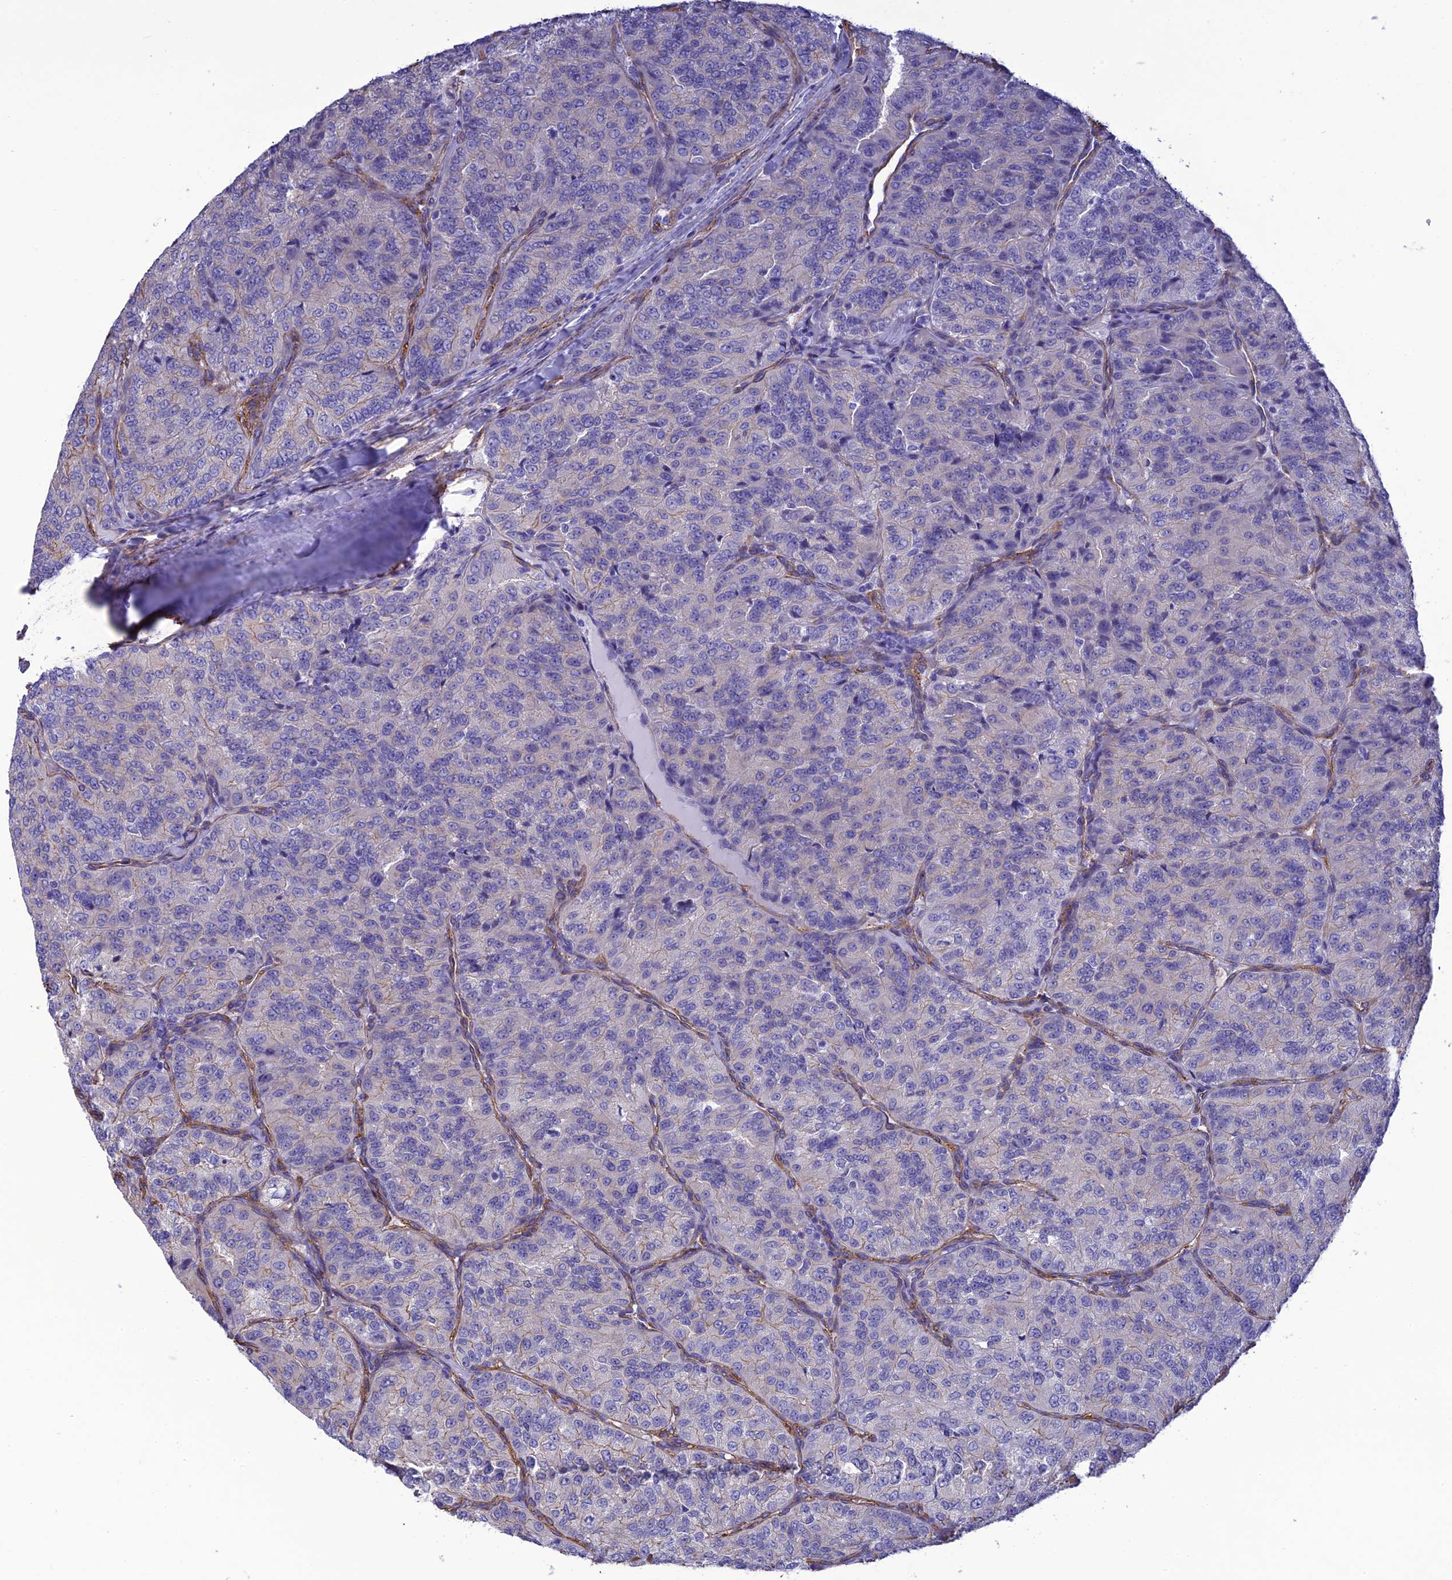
{"staining": {"intensity": "negative", "quantity": "none", "location": "none"}, "tissue": "renal cancer", "cell_type": "Tumor cells", "image_type": "cancer", "snomed": [{"axis": "morphology", "description": "Adenocarcinoma, NOS"}, {"axis": "topography", "description": "Kidney"}], "caption": "Immunohistochemistry (IHC) of human adenocarcinoma (renal) demonstrates no staining in tumor cells.", "gene": "NKD1", "patient": {"sex": "female", "age": 63}}